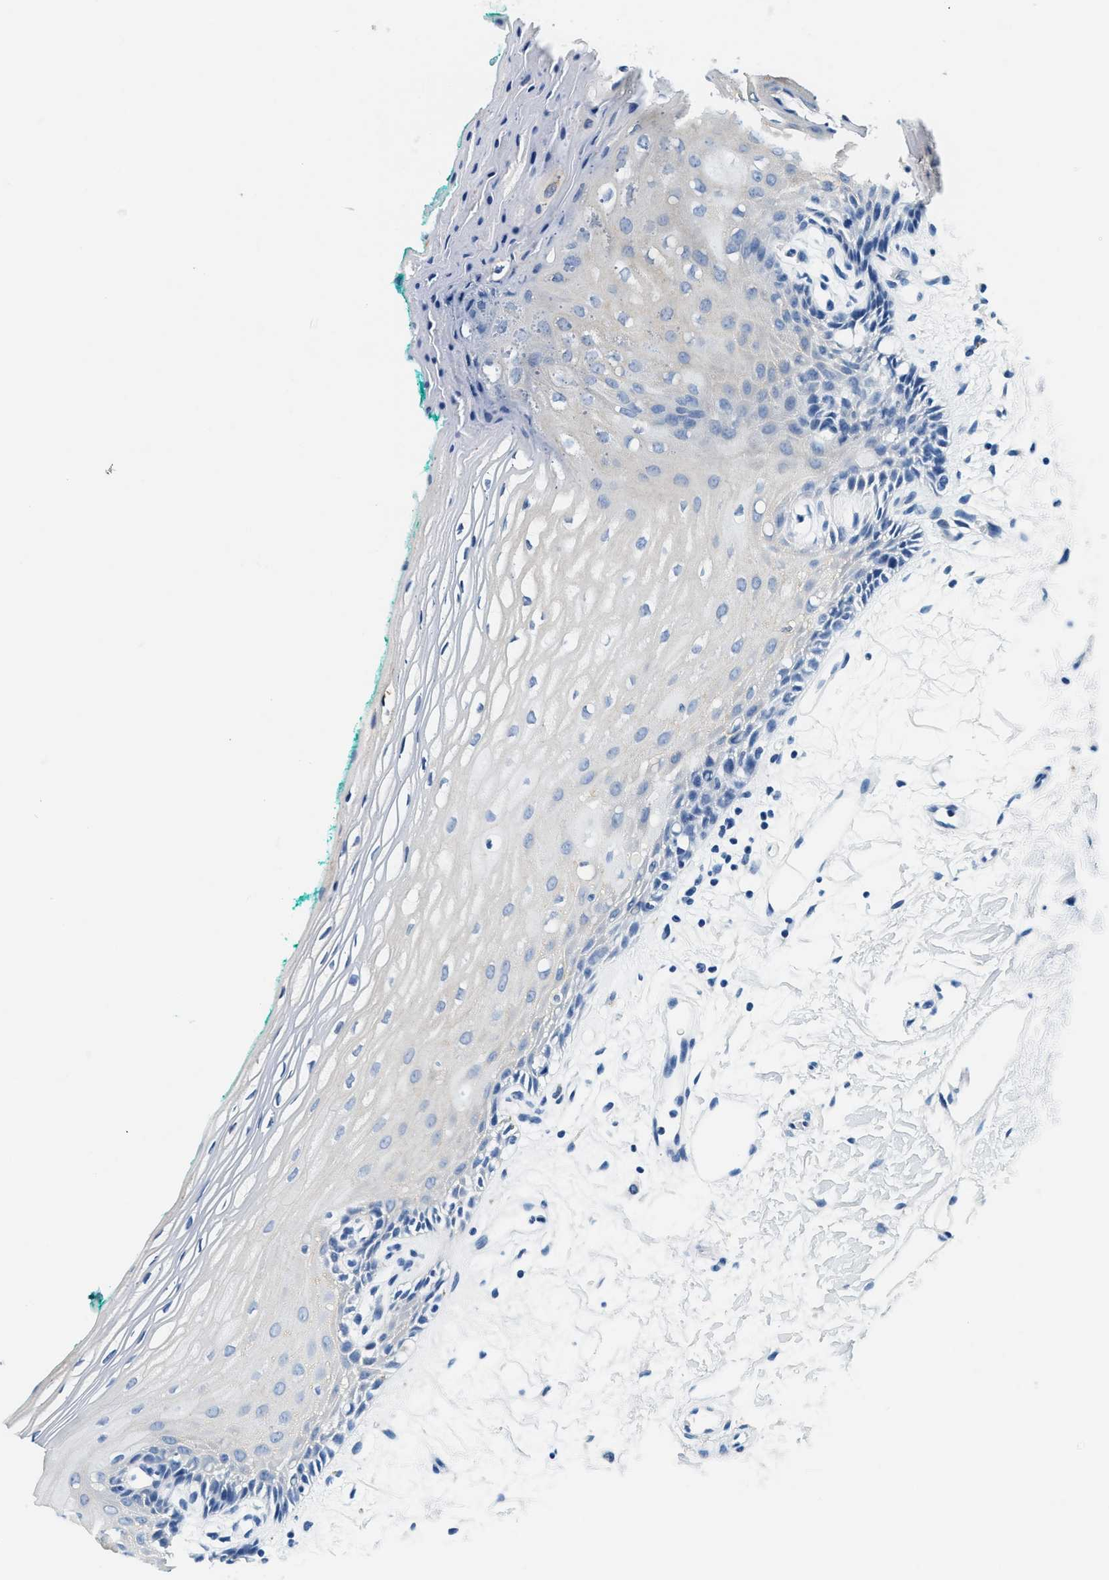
{"staining": {"intensity": "negative", "quantity": "none", "location": "none"}, "tissue": "oral mucosa", "cell_type": "Squamous epithelial cells", "image_type": "normal", "snomed": [{"axis": "morphology", "description": "Normal tissue, NOS"}, {"axis": "topography", "description": "Skeletal muscle"}, {"axis": "topography", "description": "Oral tissue"}, {"axis": "topography", "description": "Peripheral nerve tissue"}], "caption": "IHC histopathology image of normal human oral mucosa stained for a protein (brown), which shows no staining in squamous epithelial cells.", "gene": "GSTM3", "patient": {"sex": "female", "age": 84}}